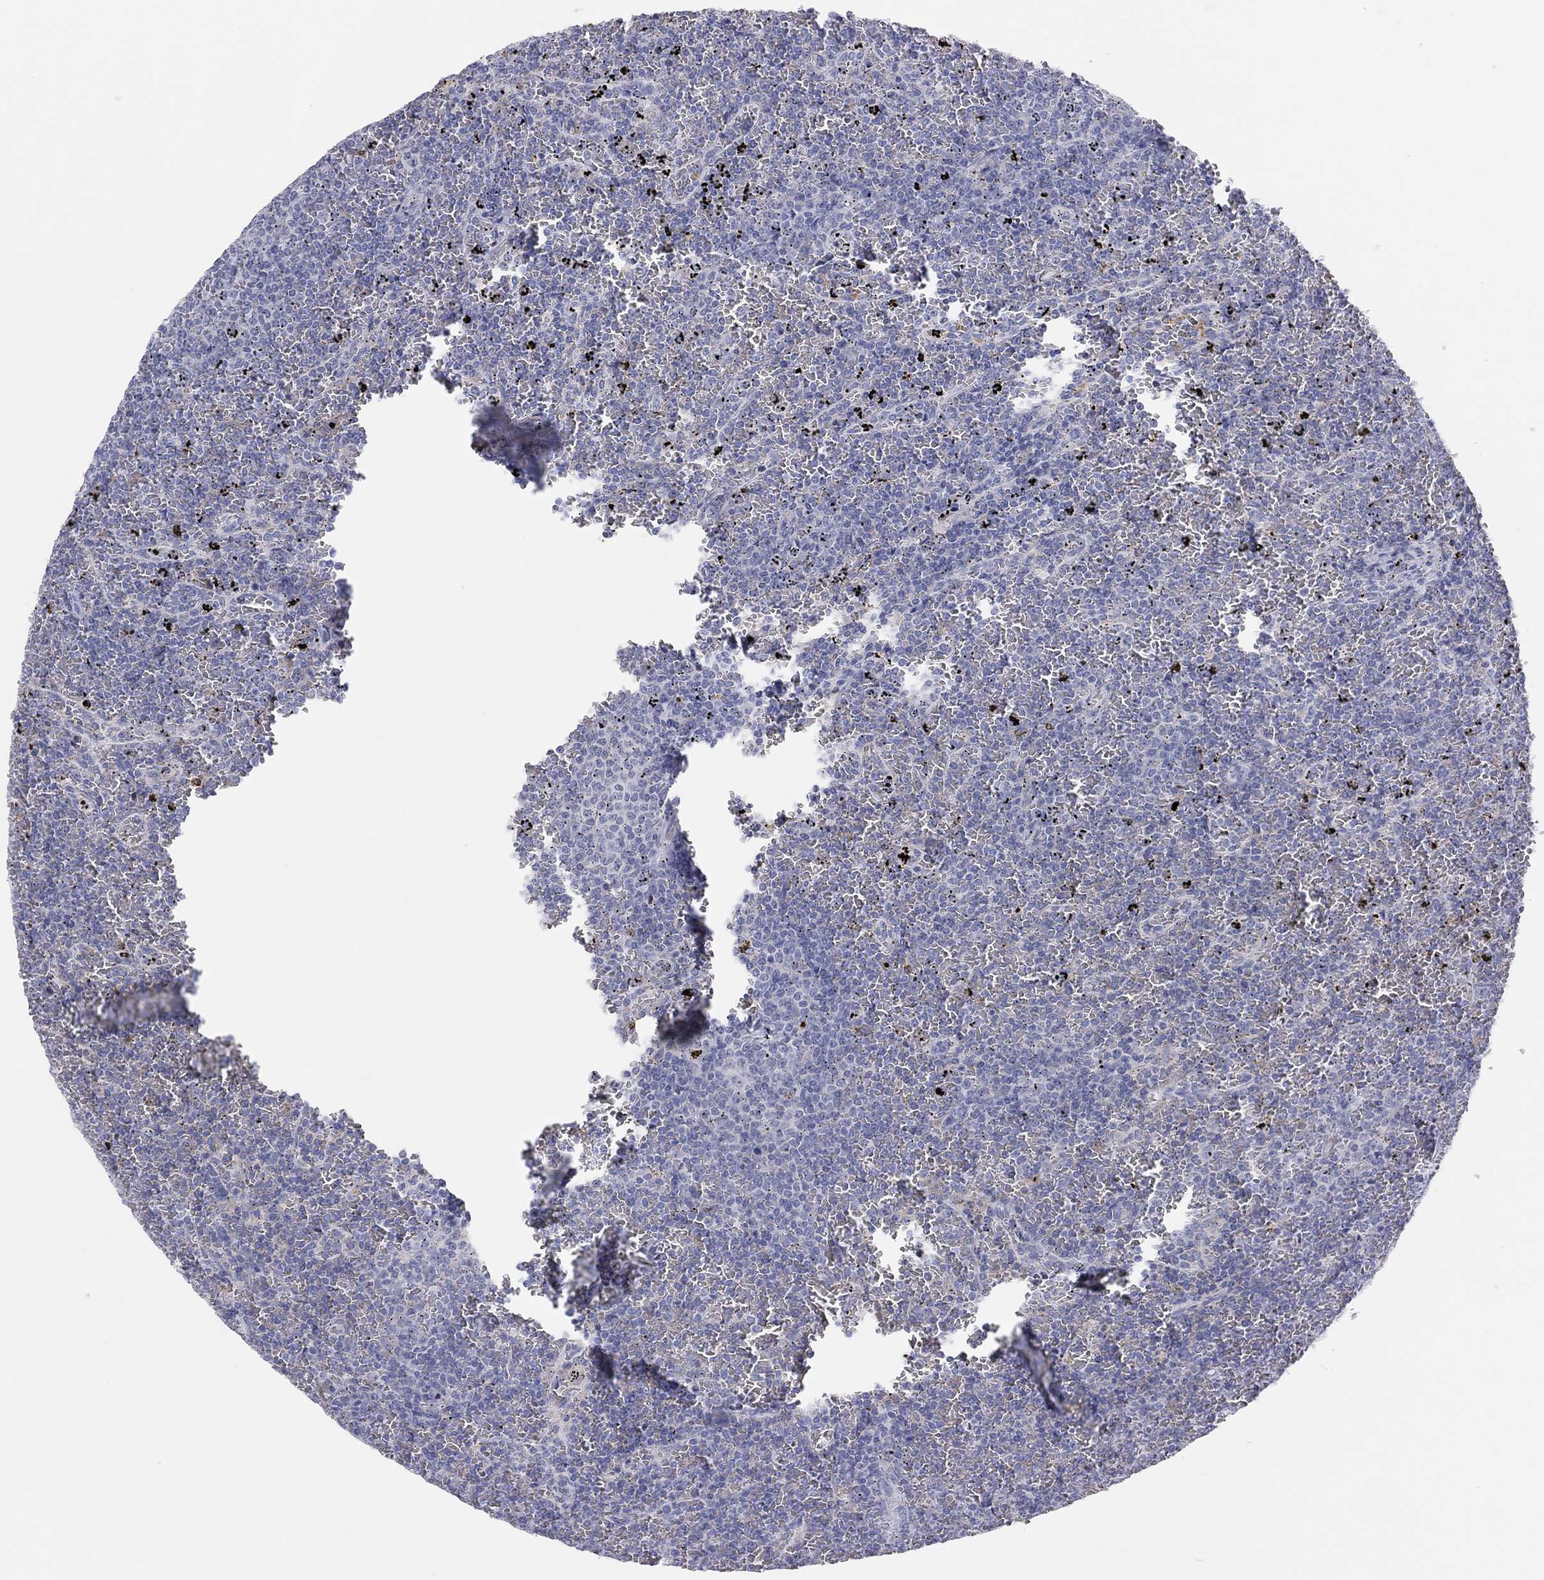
{"staining": {"intensity": "negative", "quantity": "none", "location": "none"}, "tissue": "lymphoma", "cell_type": "Tumor cells", "image_type": "cancer", "snomed": [{"axis": "morphology", "description": "Malignant lymphoma, non-Hodgkin's type, Low grade"}, {"axis": "topography", "description": "Spleen"}], "caption": "Immunohistochemistry (IHC) of lymphoma exhibits no expression in tumor cells.", "gene": "CPNE6", "patient": {"sex": "female", "age": 77}}